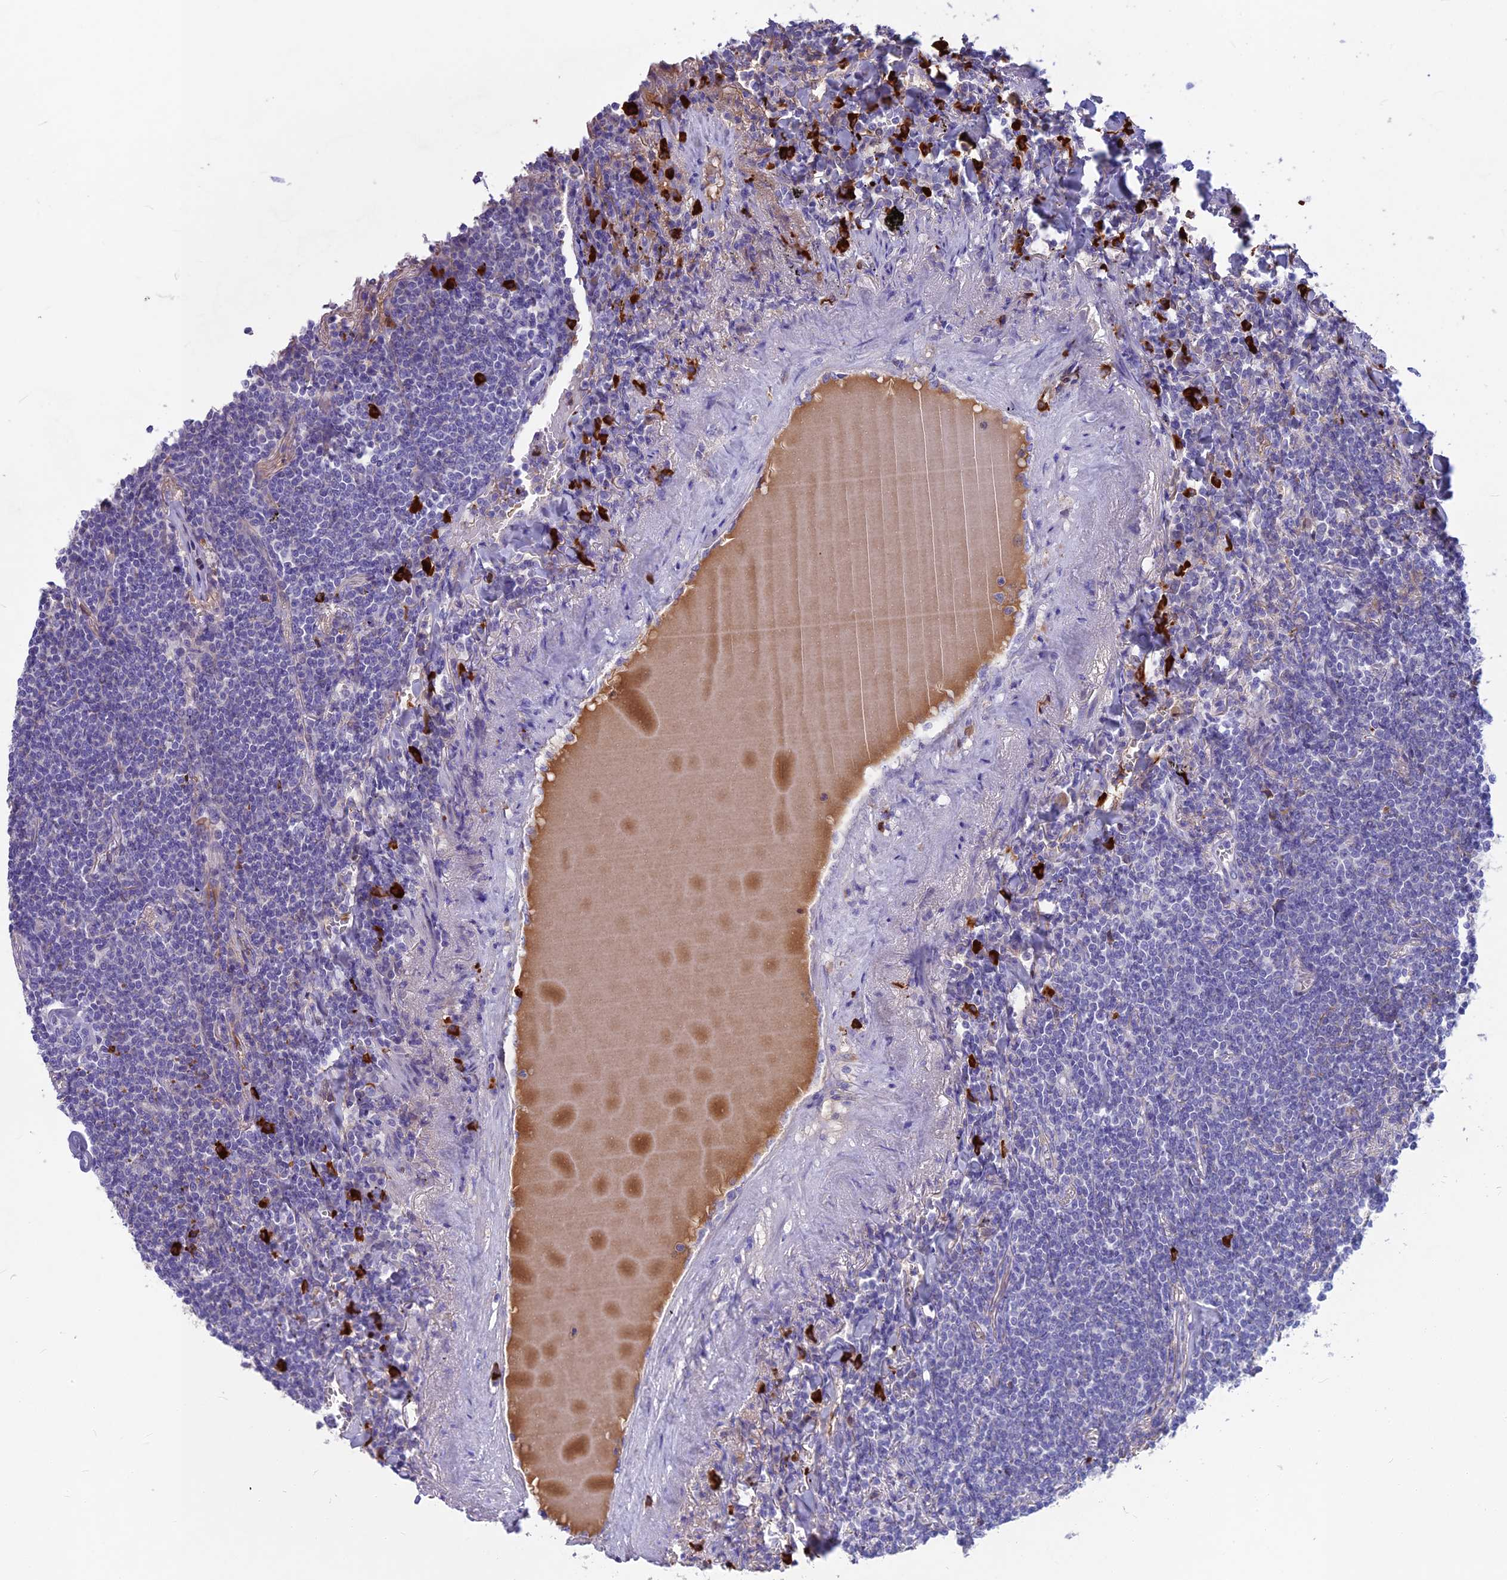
{"staining": {"intensity": "negative", "quantity": "none", "location": "none"}, "tissue": "lymphoma", "cell_type": "Tumor cells", "image_type": "cancer", "snomed": [{"axis": "morphology", "description": "Malignant lymphoma, non-Hodgkin's type, Low grade"}, {"axis": "topography", "description": "Lung"}], "caption": "There is no significant positivity in tumor cells of low-grade malignant lymphoma, non-Hodgkin's type.", "gene": "SNAP91", "patient": {"sex": "female", "age": 71}}